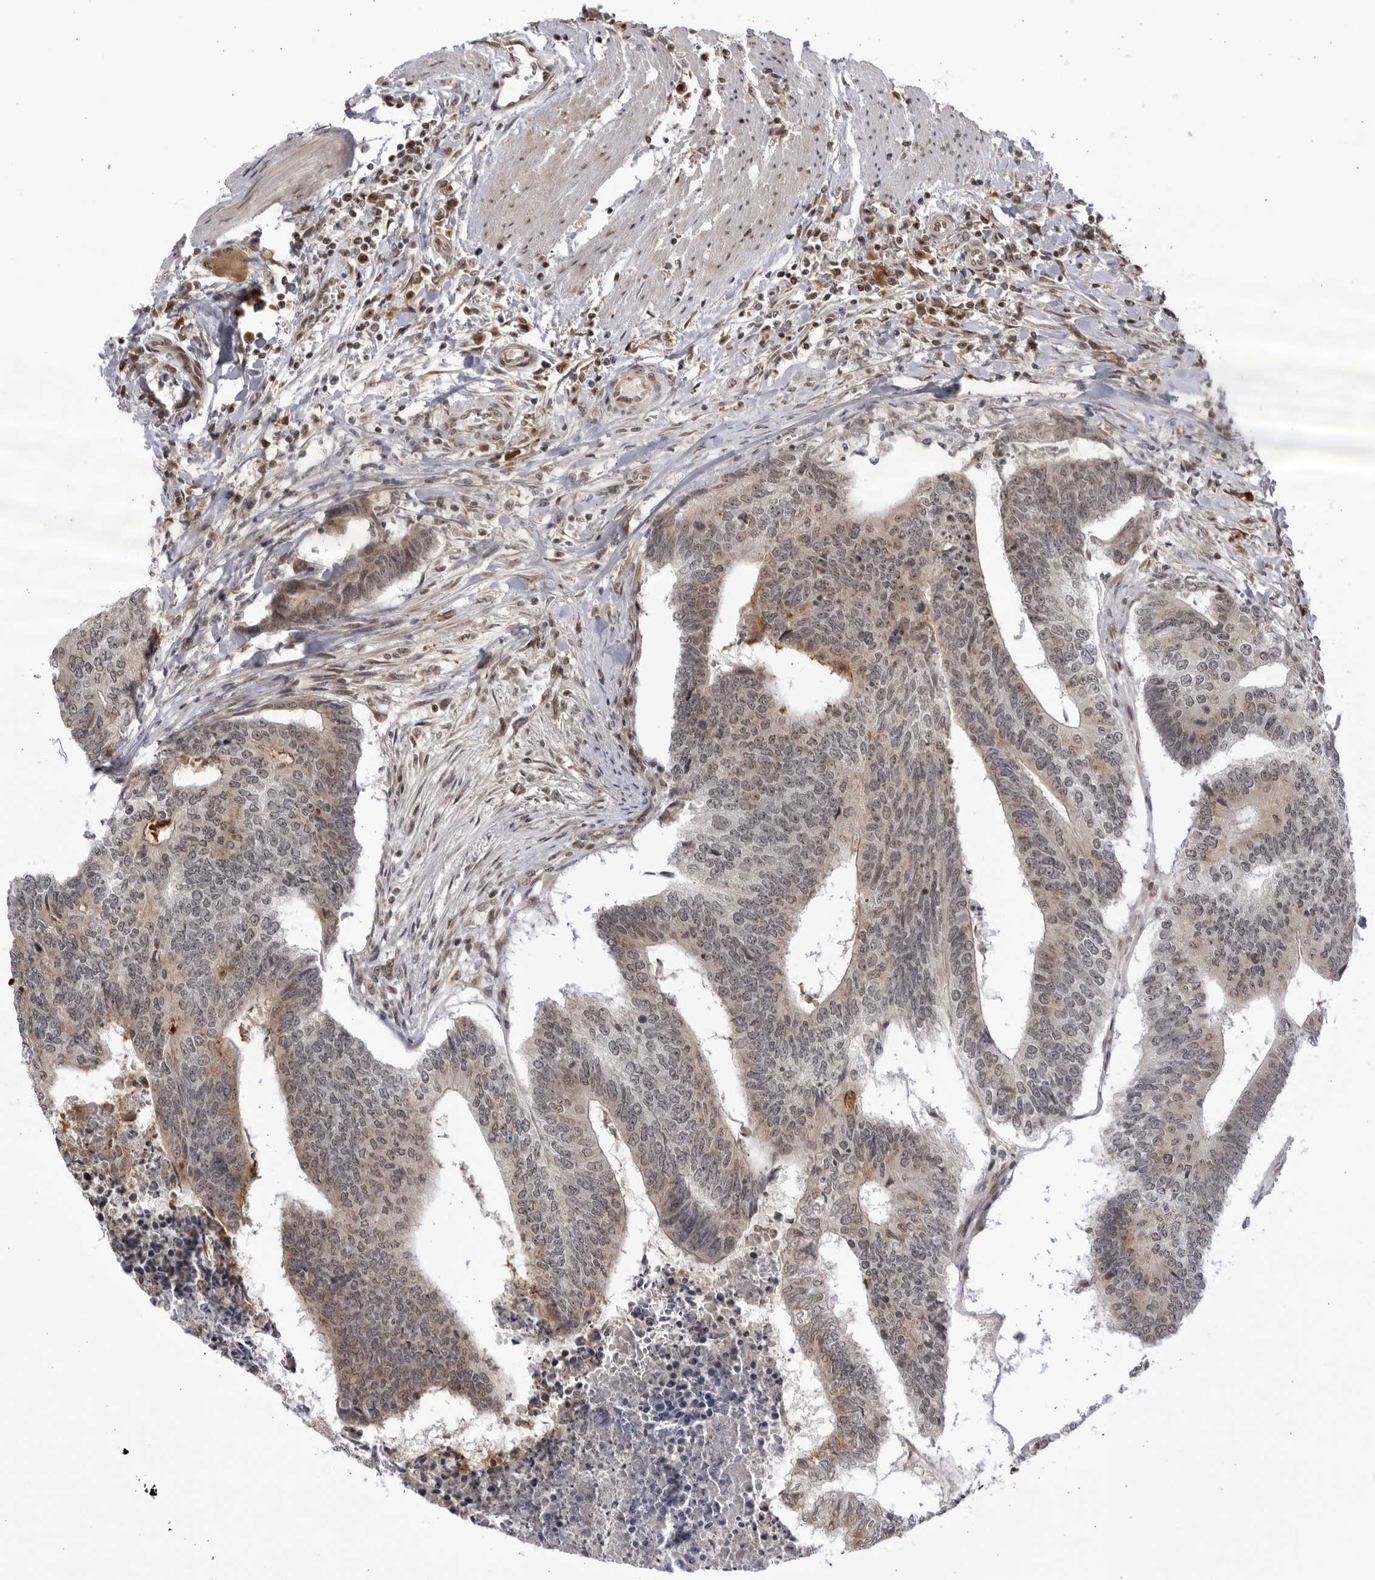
{"staining": {"intensity": "weak", "quantity": "<25%", "location": "cytoplasmic/membranous,nuclear"}, "tissue": "colorectal cancer", "cell_type": "Tumor cells", "image_type": "cancer", "snomed": [{"axis": "morphology", "description": "Adenocarcinoma, NOS"}, {"axis": "topography", "description": "Colon"}], "caption": "This is a photomicrograph of immunohistochemistry (IHC) staining of colorectal adenocarcinoma, which shows no expression in tumor cells.", "gene": "RASGEF1C", "patient": {"sex": "female", "age": 67}}